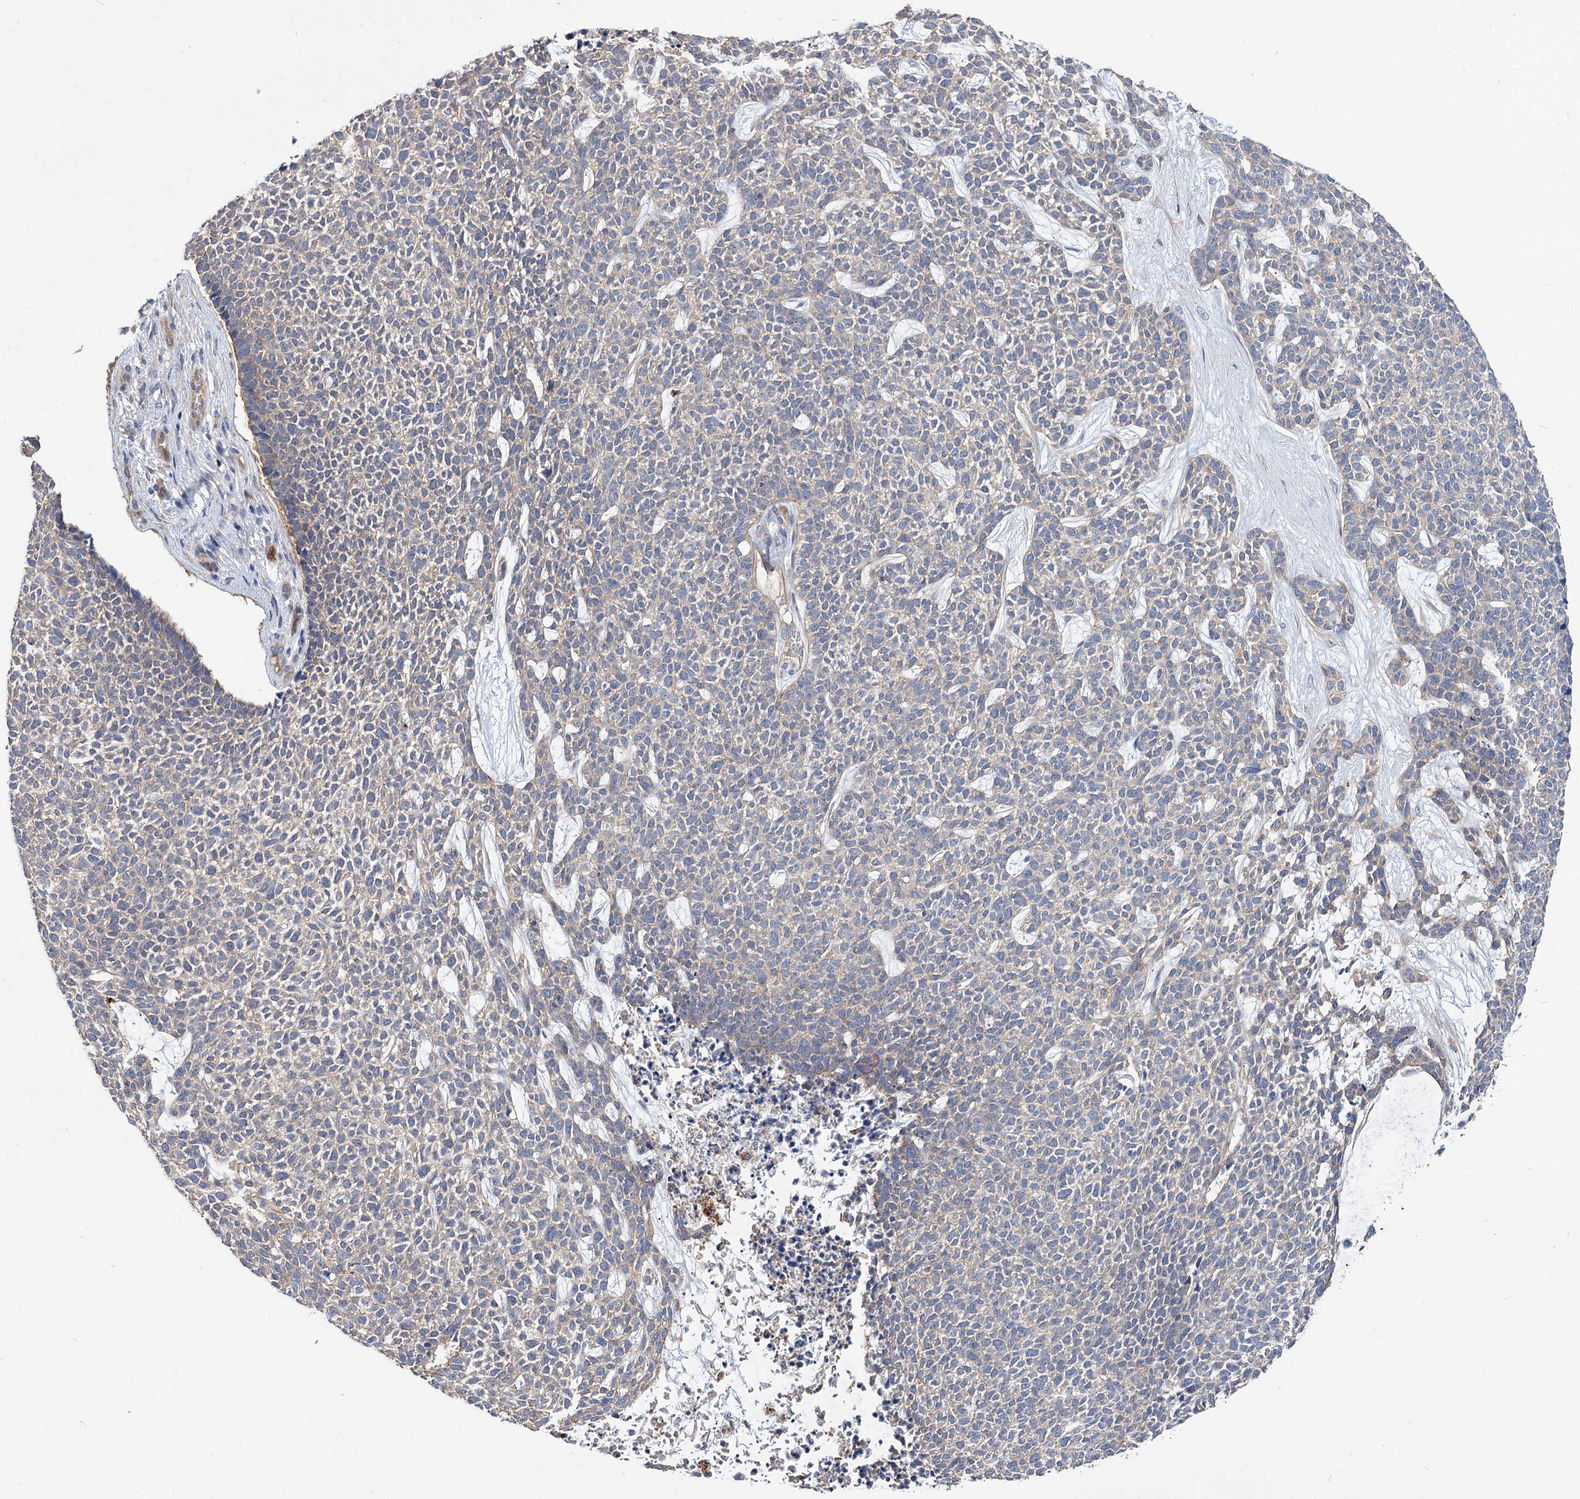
{"staining": {"intensity": "negative", "quantity": "none", "location": "none"}, "tissue": "skin cancer", "cell_type": "Tumor cells", "image_type": "cancer", "snomed": [{"axis": "morphology", "description": "Basal cell carcinoma"}, {"axis": "topography", "description": "Skin"}], "caption": "The micrograph exhibits no staining of tumor cells in skin cancer.", "gene": "NUDCD2", "patient": {"sex": "female", "age": 84}}